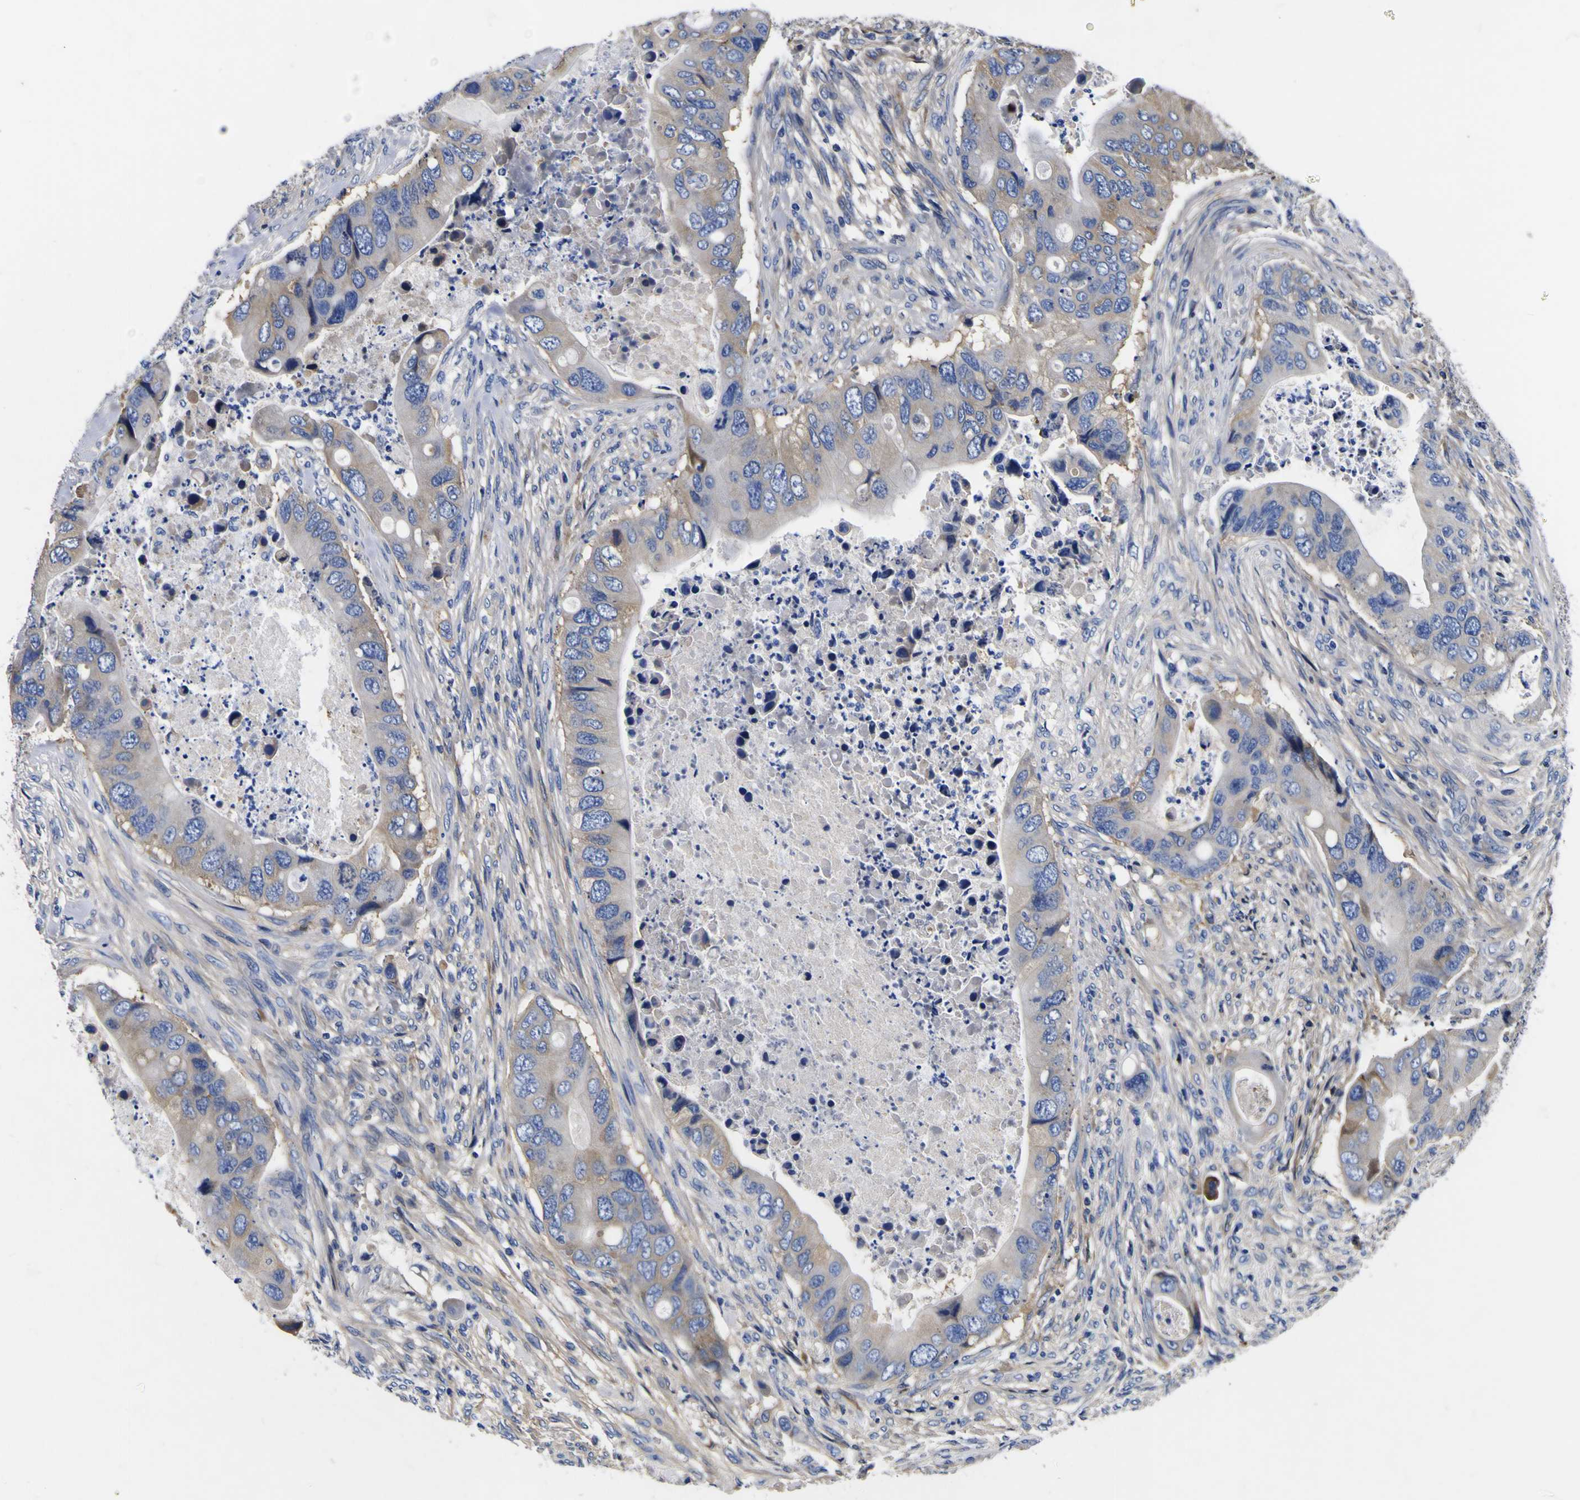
{"staining": {"intensity": "moderate", "quantity": "25%-75%", "location": "cytoplasmic/membranous"}, "tissue": "colorectal cancer", "cell_type": "Tumor cells", "image_type": "cancer", "snomed": [{"axis": "morphology", "description": "Adenocarcinoma, NOS"}, {"axis": "topography", "description": "Rectum"}], "caption": "The micrograph reveals a brown stain indicating the presence of a protein in the cytoplasmic/membranous of tumor cells in colorectal cancer.", "gene": "VASN", "patient": {"sex": "female", "age": 57}}